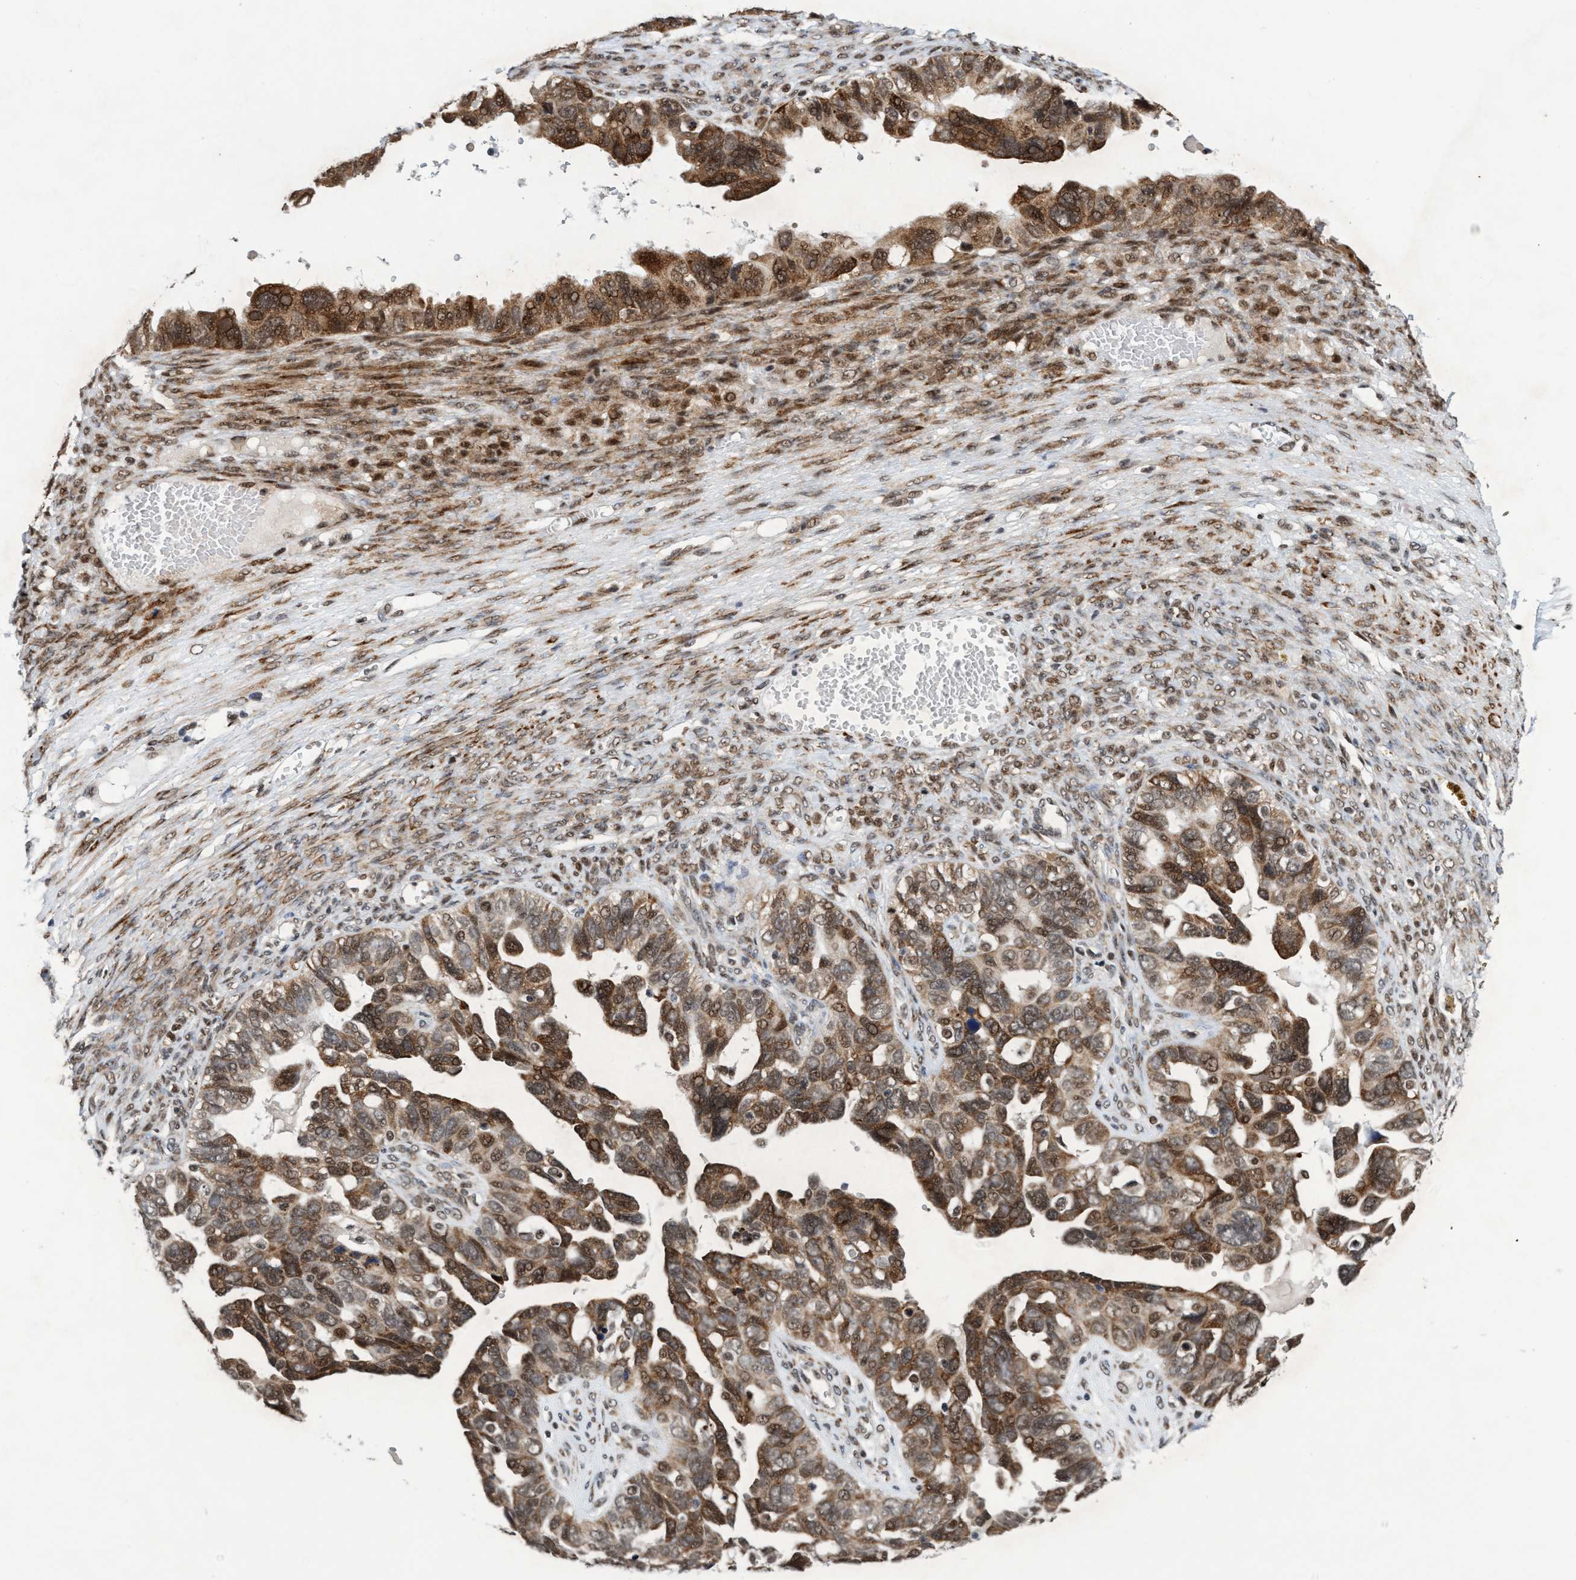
{"staining": {"intensity": "moderate", "quantity": ">75%", "location": "cytoplasmic/membranous"}, "tissue": "ovarian cancer", "cell_type": "Tumor cells", "image_type": "cancer", "snomed": [{"axis": "morphology", "description": "Cystadenocarcinoma, serous, NOS"}, {"axis": "topography", "description": "Ovary"}], "caption": "IHC of human ovarian cancer (serous cystadenocarcinoma) displays medium levels of moderate cytoplasmic/membranous staining in about >75% of tumor cells.", "gene": "GLT6D1", "patient": {"sex": "female", "age": 79}}